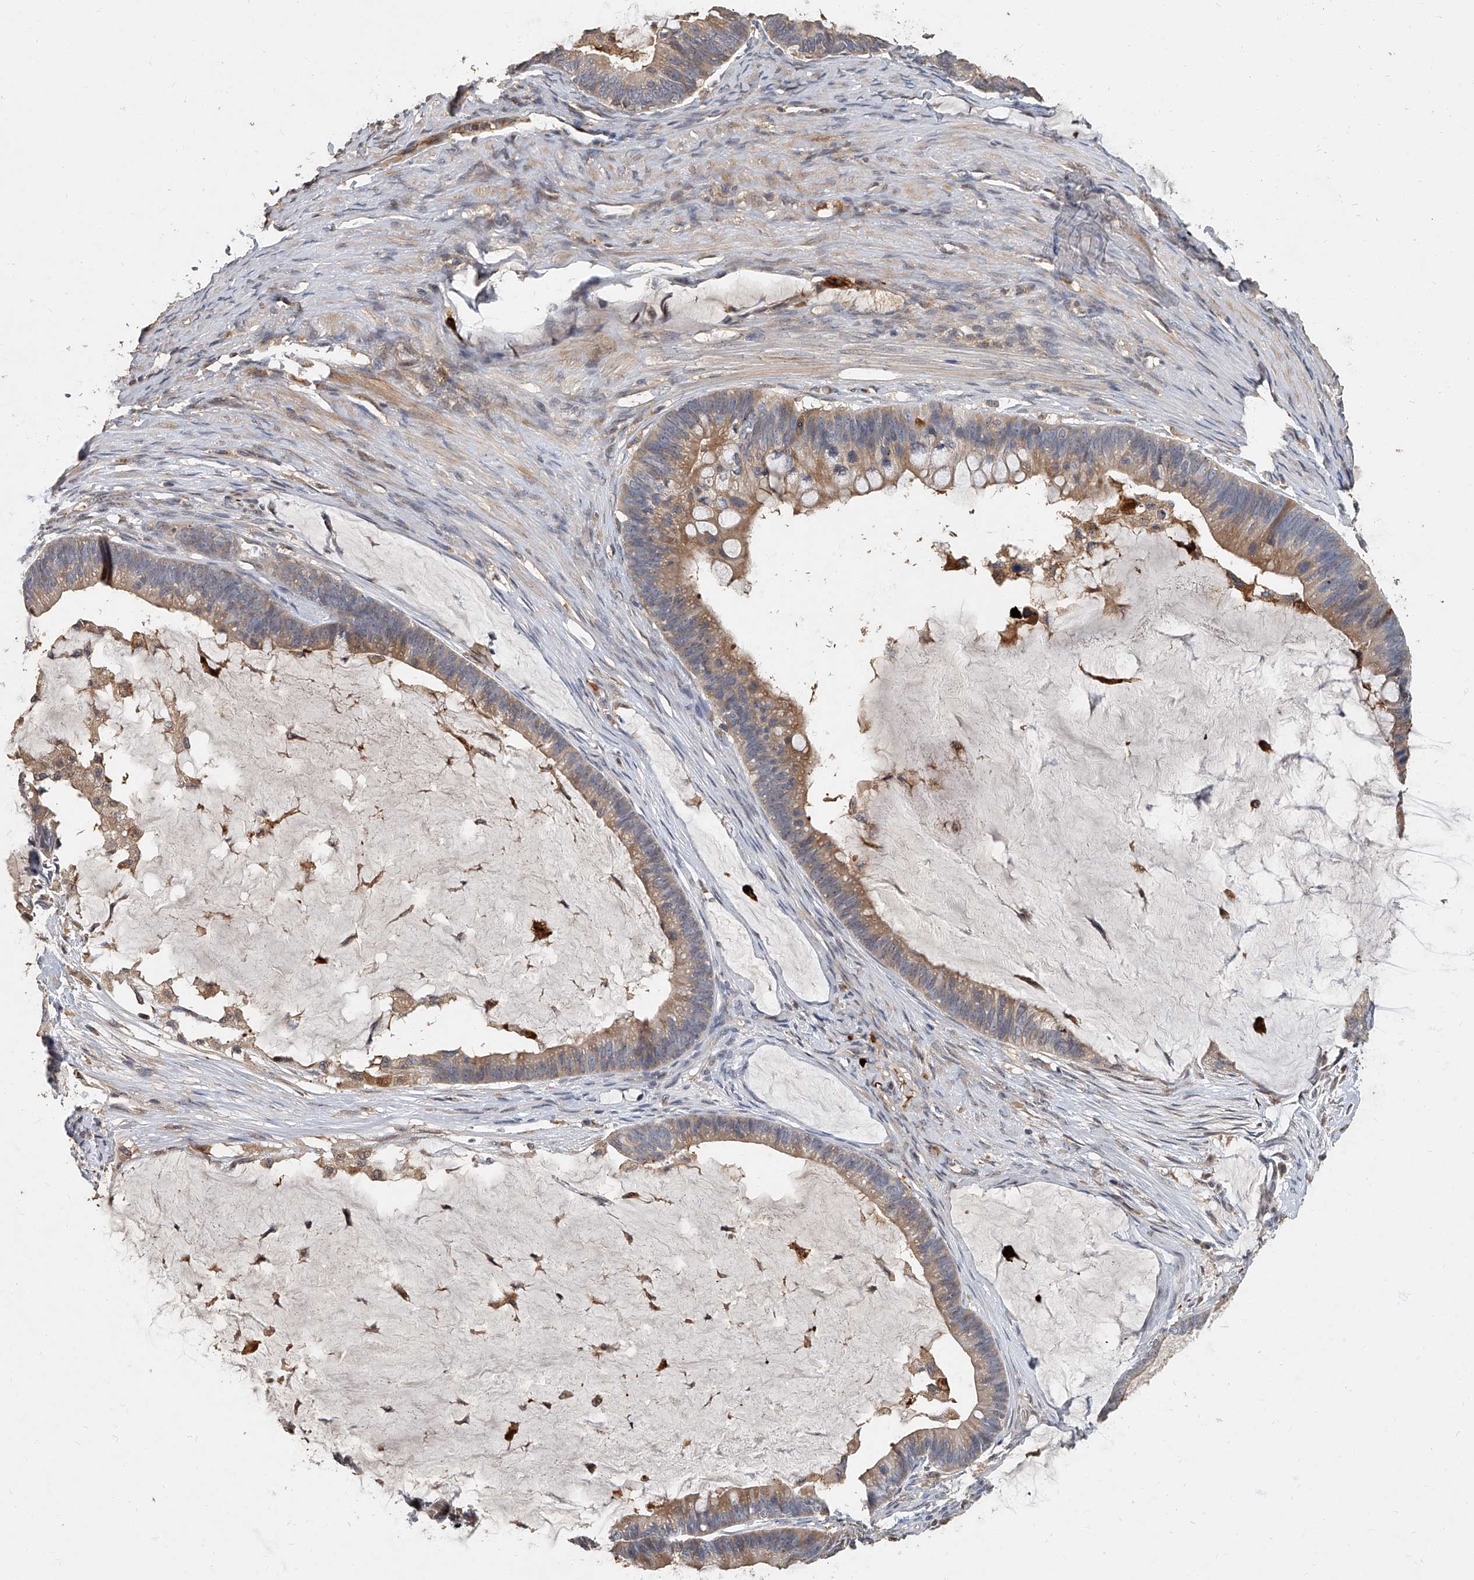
{"staining": {"intensity": "moderate", "quantity": ">75%", "location": "cytoplasmic/membranous"}, "tissue": "ovarian cancer", "cell_type": "Tumor cells", "image_type": "cancer", "snomed": [{"axis": "morphology", "description": "Cystadenocarcinoma, mucinous, NOS"}, {"axis": "topography", "description": "Ovary"}], "caption": "There is medium levels of moderate cytoplasmic/membranous expression in tumor cells of ovarian cancer (mucinous cystadenocarcinoma), as demonstrated by immunohistochemical staining (brown color).", "gene": "JAG2", "patient": {"sex": "female", "age": 61}}